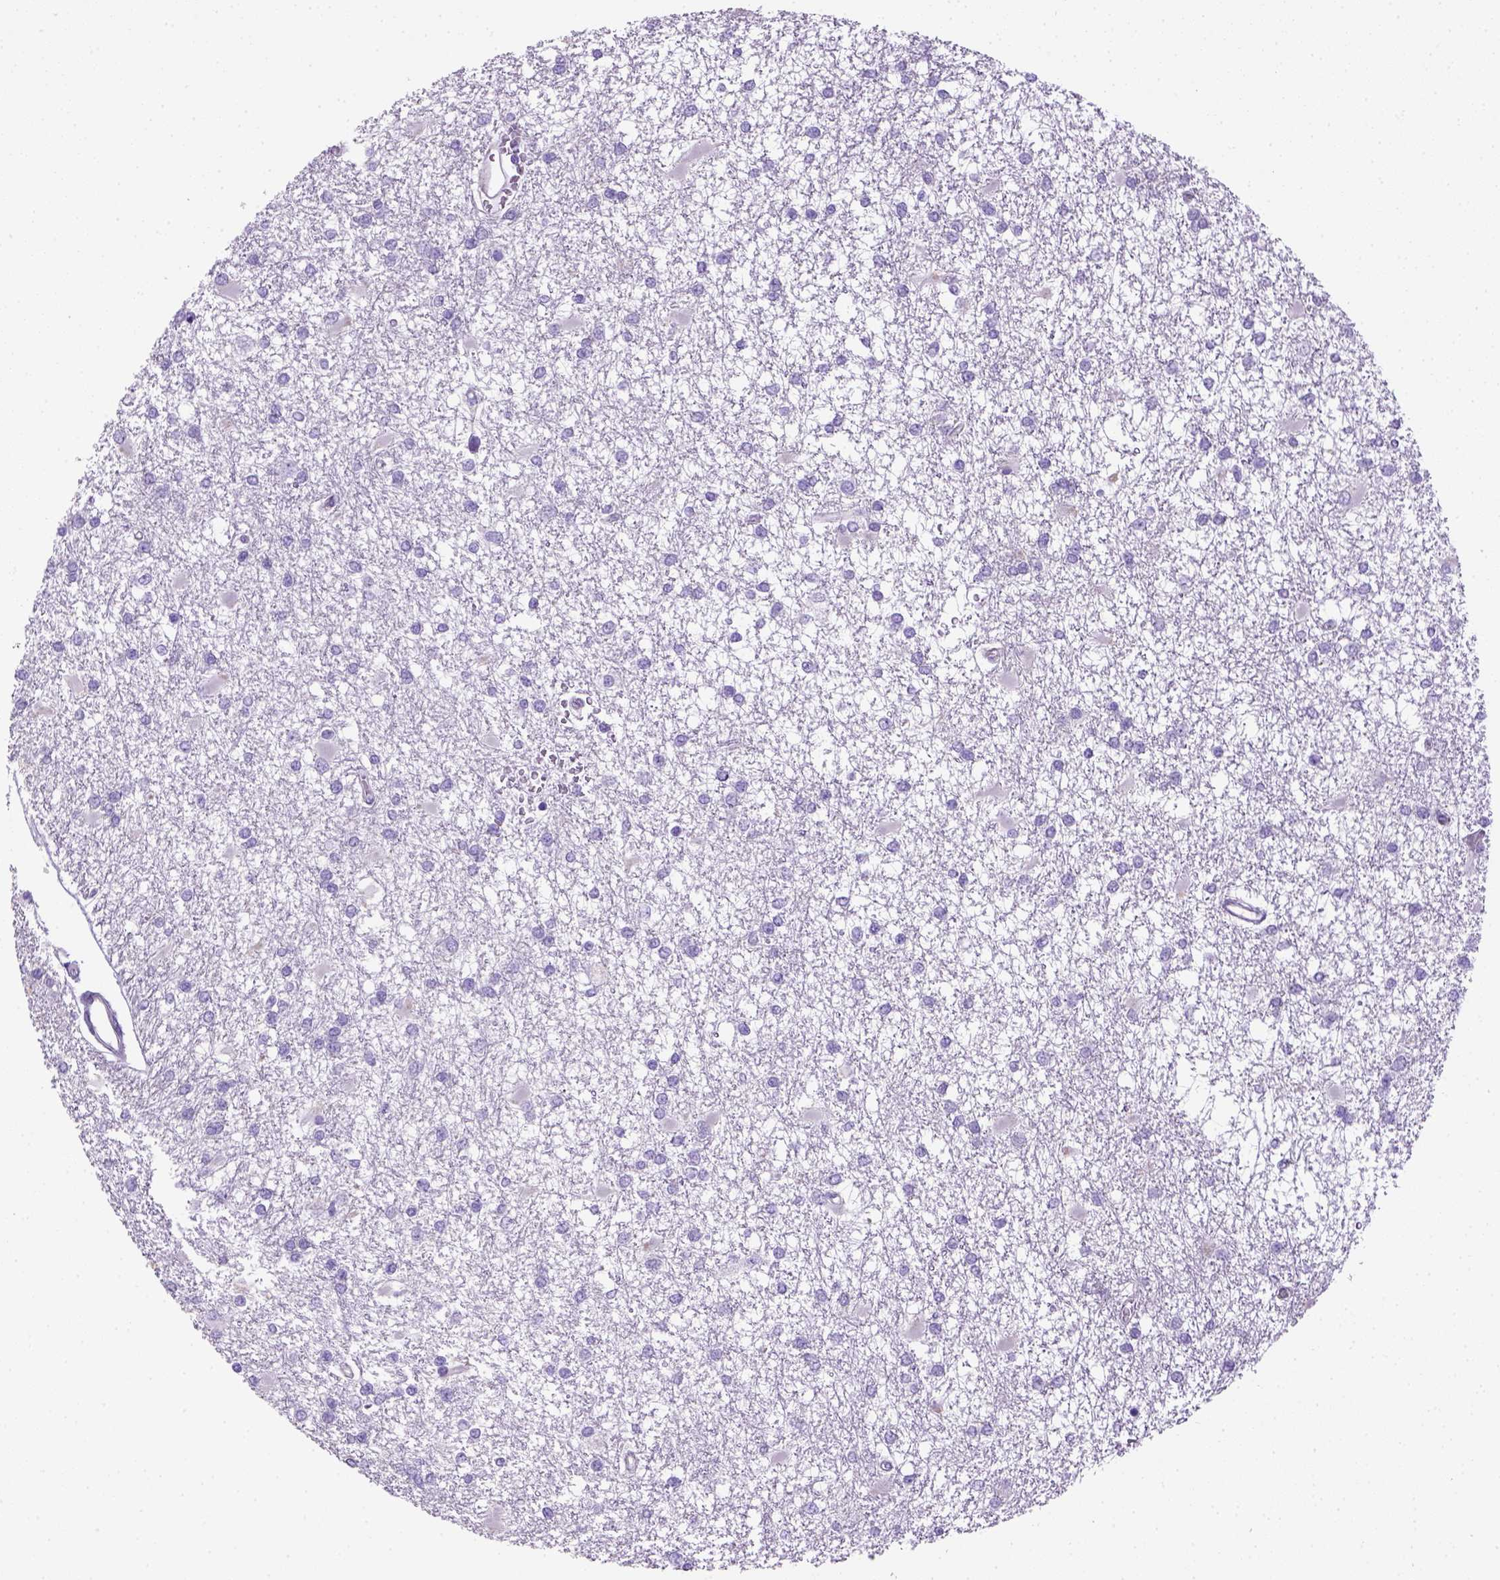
{"staining": {"intensity": "negative", "quantity": "none", "location": "none"}, "tissue": "glioma", "cell_type": "Tumor cells", "image_type": "cancer", "snomed": [{"axis": "morphology", "description": "Glioma, malignant, High grade"}, {"axis": "topography", "description": "Cerebral cortex"}], "caption": "Micrograph shows no protein expression in tumor cells of malignant glioma (high-grade) tissue. The staining was performed using DAB to visualize the protein expression in brown, while the nuclei were stained in blue with hematoxylin (Magnification: 20x).", "gene": "KRT71", "patient": {"sex": "male", "age": 79}}